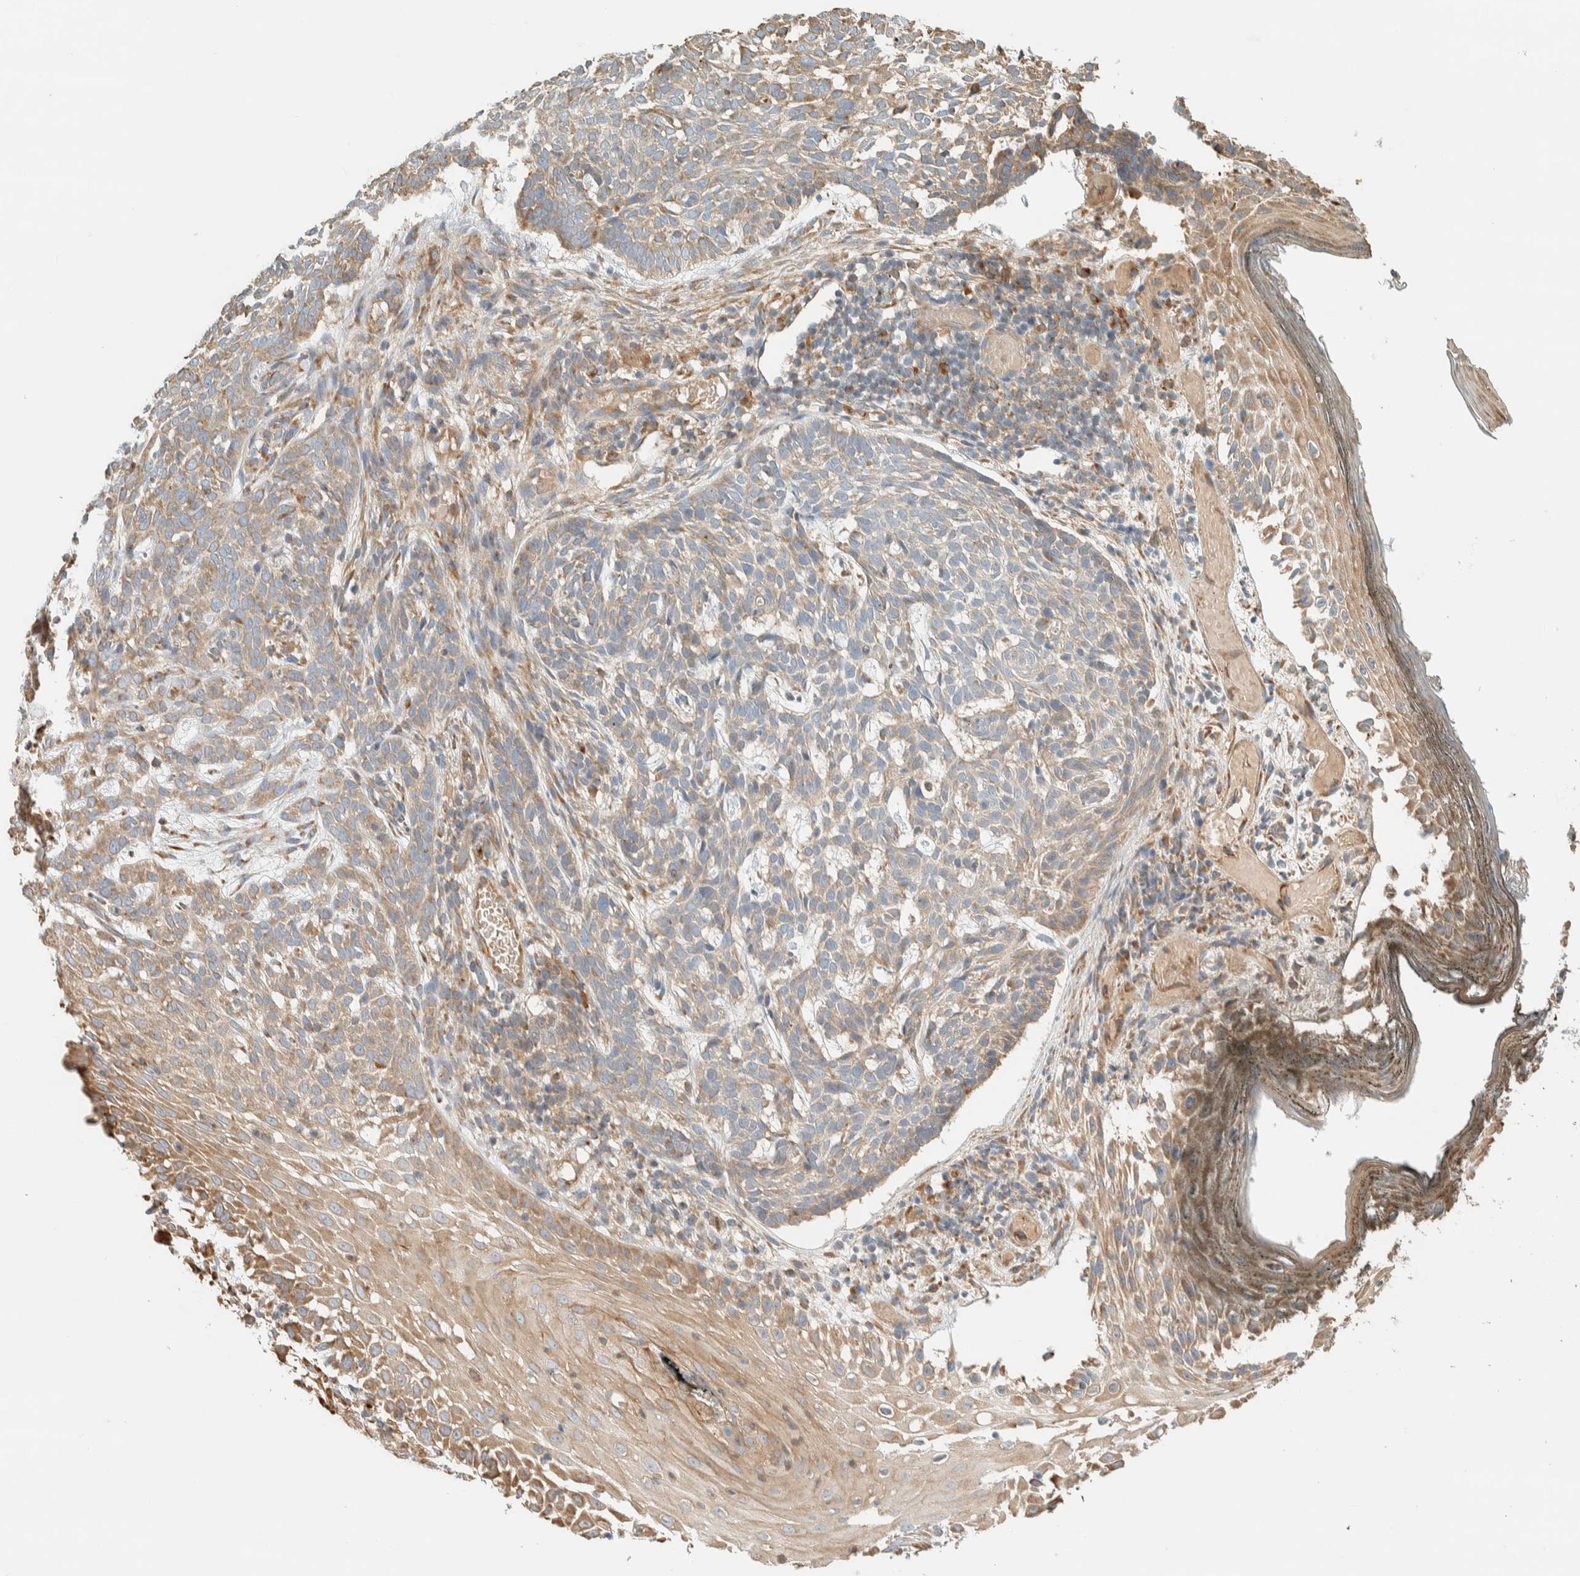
{"staining": {"intensity": "moderate", "quantity": "<25%", "location": "cytoplasmic/membranous"}, "tissue": "skin cancer", "cell_type": "Tumor cells", "image_type": "cancer", "snomed": [{"axis": "morphology", "description": "Basal cell carcinoma"}, {"axis": "topography", "description": "Skin"}], "caption": "Immunohistochemical staining of human skin basal cell carcinoma exhibits low levels of moderate cytoplasmic/membranous positivity in about <25% of tumor cells.", "gene": "RAB11FIP1", "patient": {"sex": "female", "age": 64}}